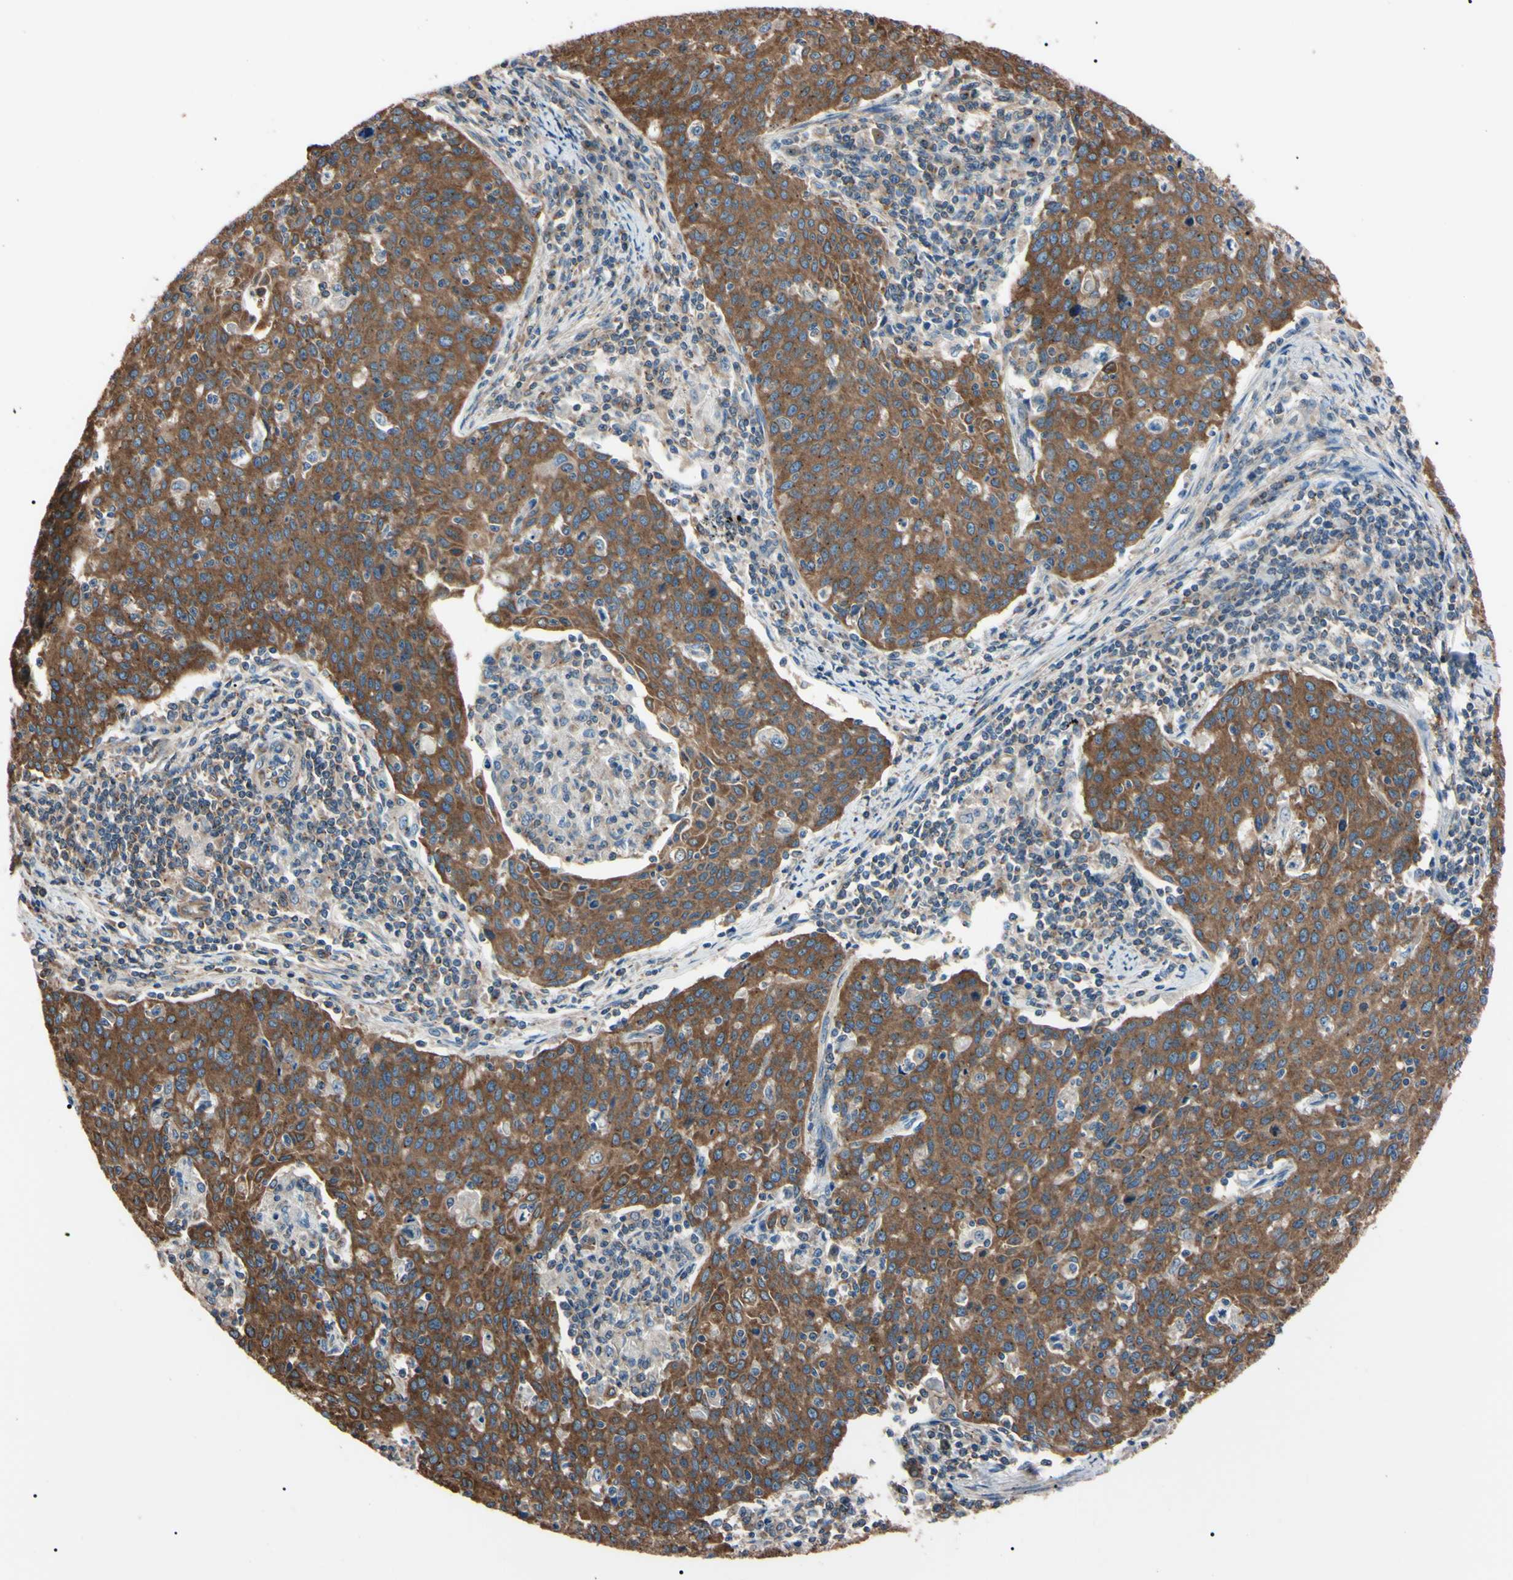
{"staining": {"intensity": "moderate", "quantity": ">75%", "location": "cytoplasmic/membranous"}, "tissue": "cervical cancer", "cell_type": "Tumor cells", "image_type": "cancer", "snomed": [{"axis": "morphology", "description": "Squamous cell carcinoma, NOS"}, {"axis": "topography", "description": "Cervix"}], "caption": "A micrograph of cervical squamous cell carcinoma stained for a protein reveals moderate cytoplasmic/membranous brown staining in tumor cells.", "gene": "PRKACA", "patient": {"sex": "female", "age": 38}}